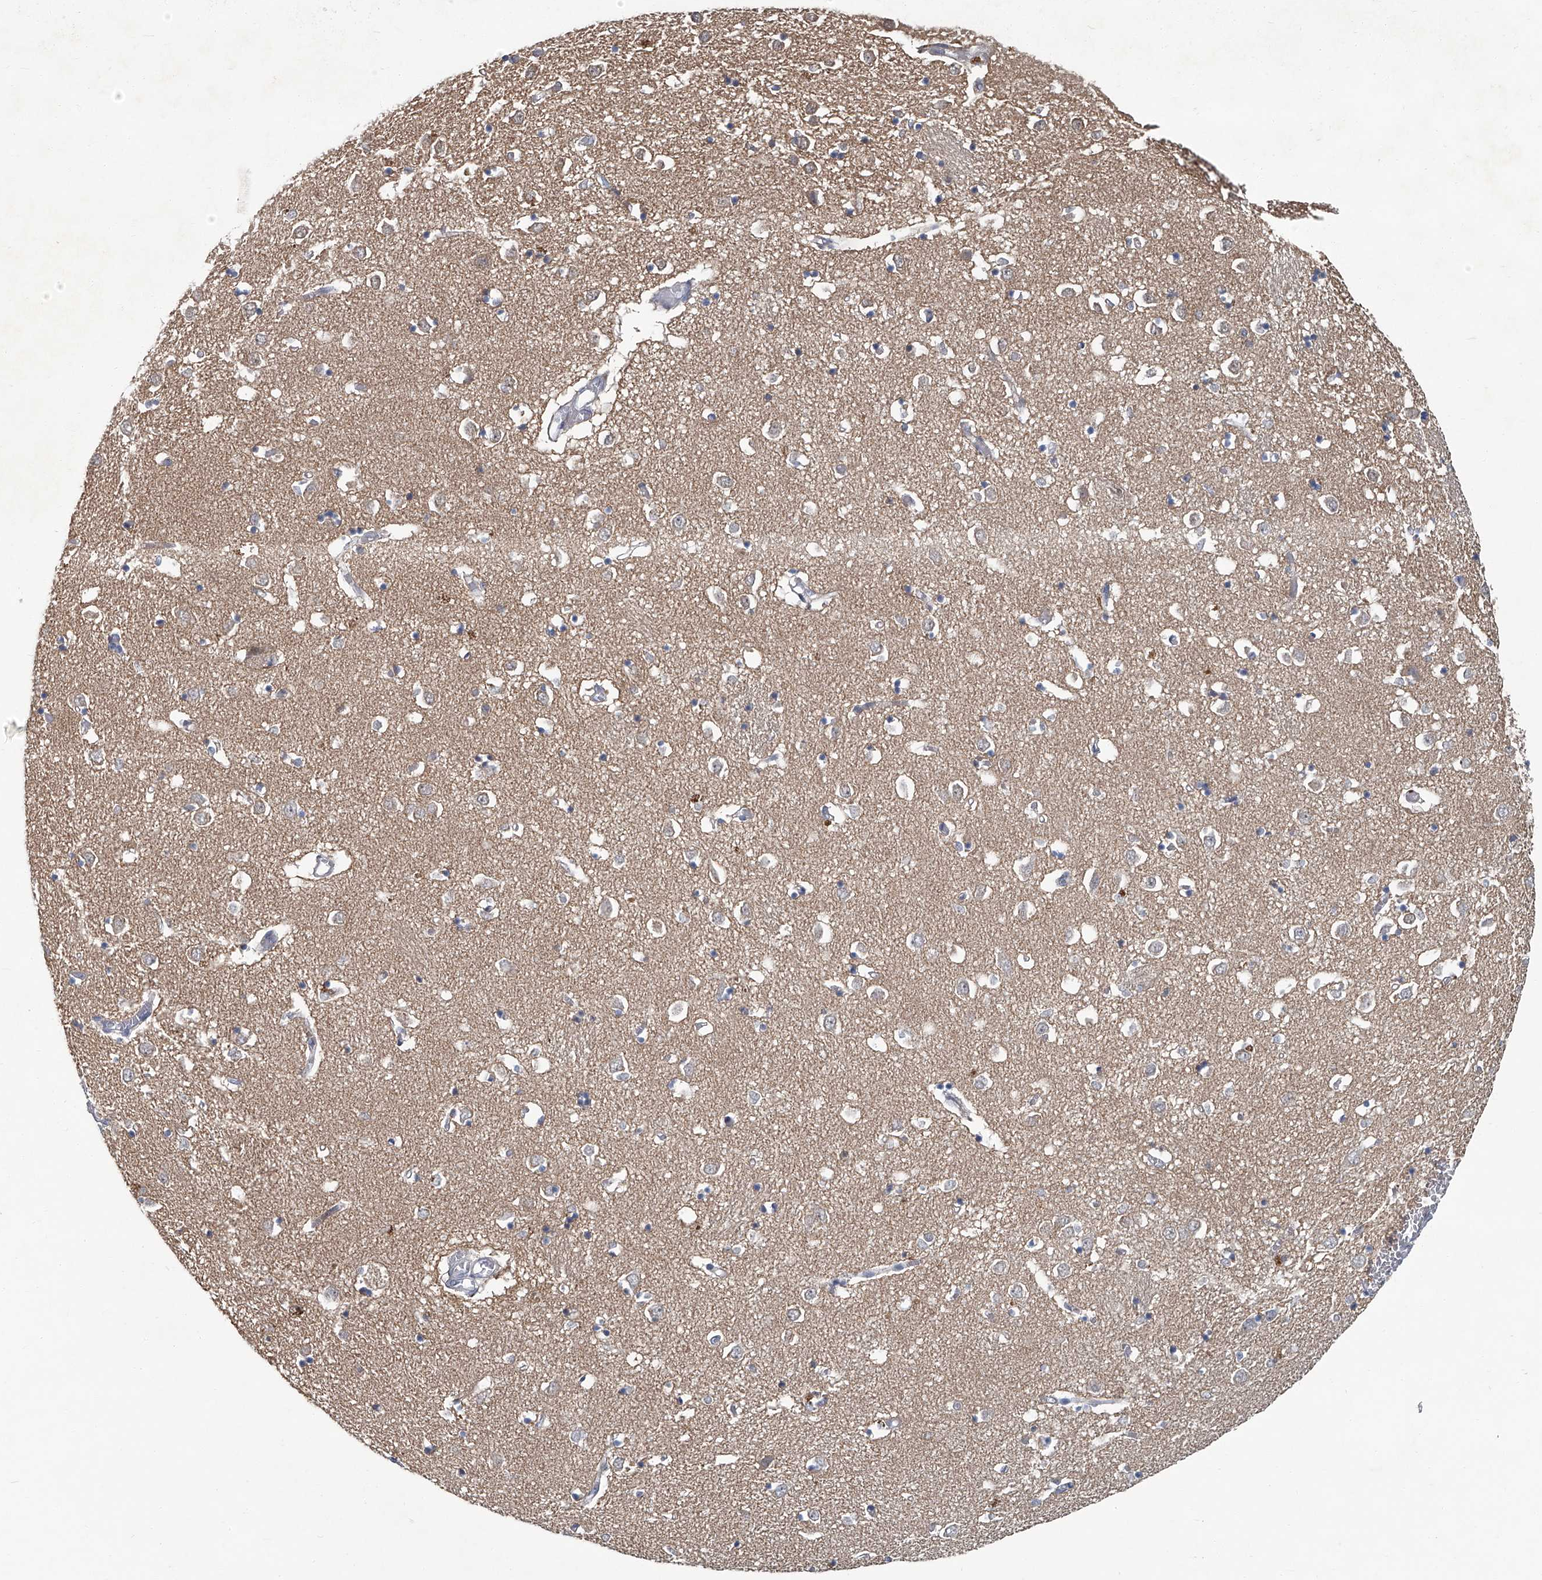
{"staining": {"intensity": "negative", "quantity": "none", "location": "none"}, "tissue": "caudate", "cell_type": "Glial cells", "image_type": "normal", "snomed": [{"axis": "morphology", "description": "Normal tissue, NOS"}, {"axis": "topography", "description": "Lateral ventricle wall"}], "caption": "Glial cells show no significant protein expression in normal caudate. (Brightfield microscopy of DAB (3,3'-diaminobenzidine) immunohistochemistry (IHC) at high magnification).", "gene": "AKNAD1", "patient": {"sex": "male", "age": 70}}